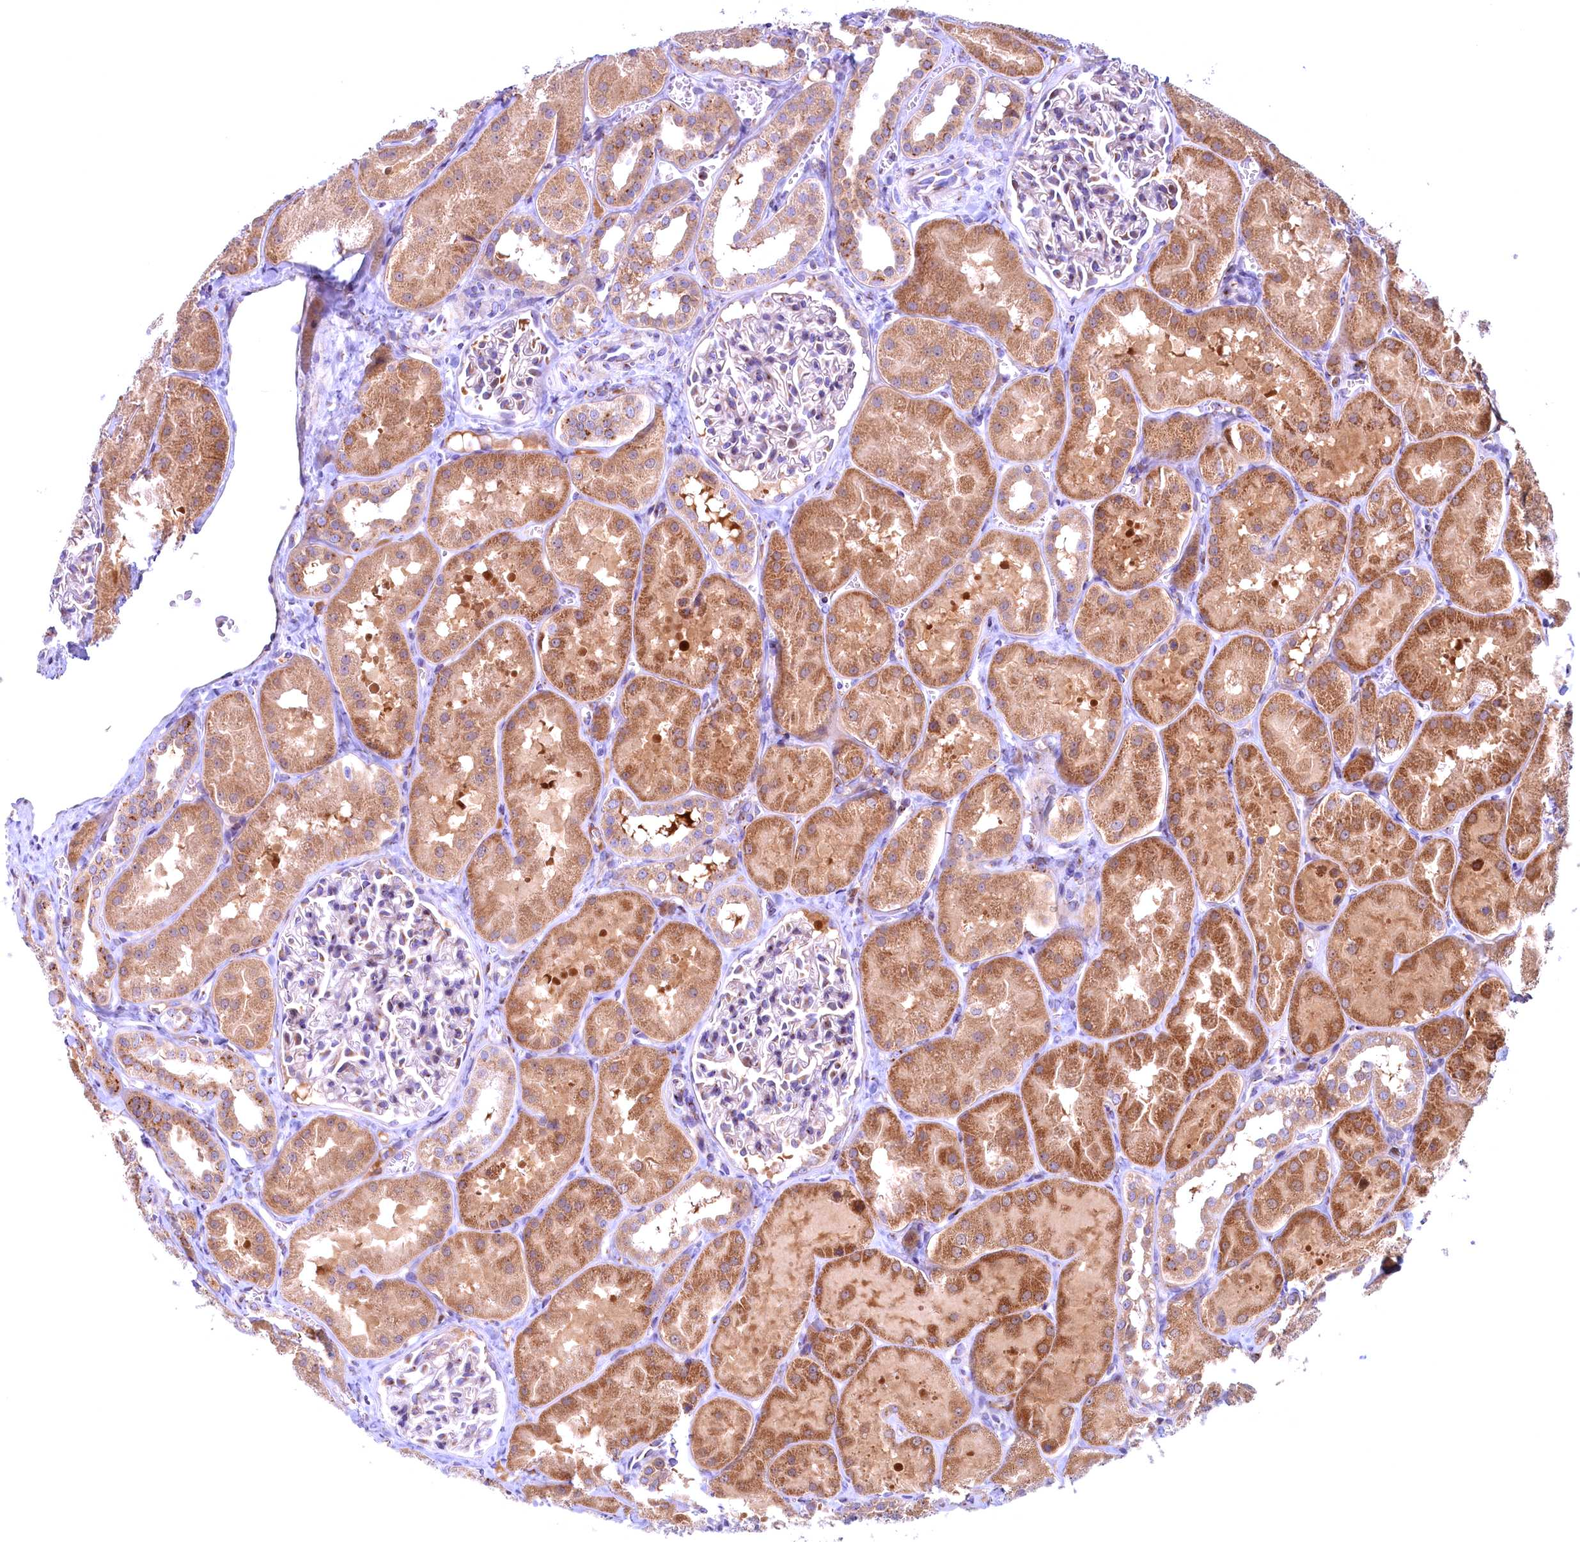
{"staining": {"intensity": "moderate", "quantity": "<25%", "location": "cytoplasmic/membranous"}, "tissue": "kidney", "cell_type": "Cells in glomeruli", "image_type": "normal", "snomed": [{"axis": "morphology", "description": "Normal tissue, NOS"}, {"axis": "topography", "description": "Kidney"}, {"axis": "topography", "description": "Urinary bladder"}], "caption": "Kidney stained with a brown dye demonstrates moderate cytoplasmic/membranous positive staining in approximately <25% of cells in glomeruli.", "gene": "BLVRB", "patient": {"sex": "male", "age": 16}}